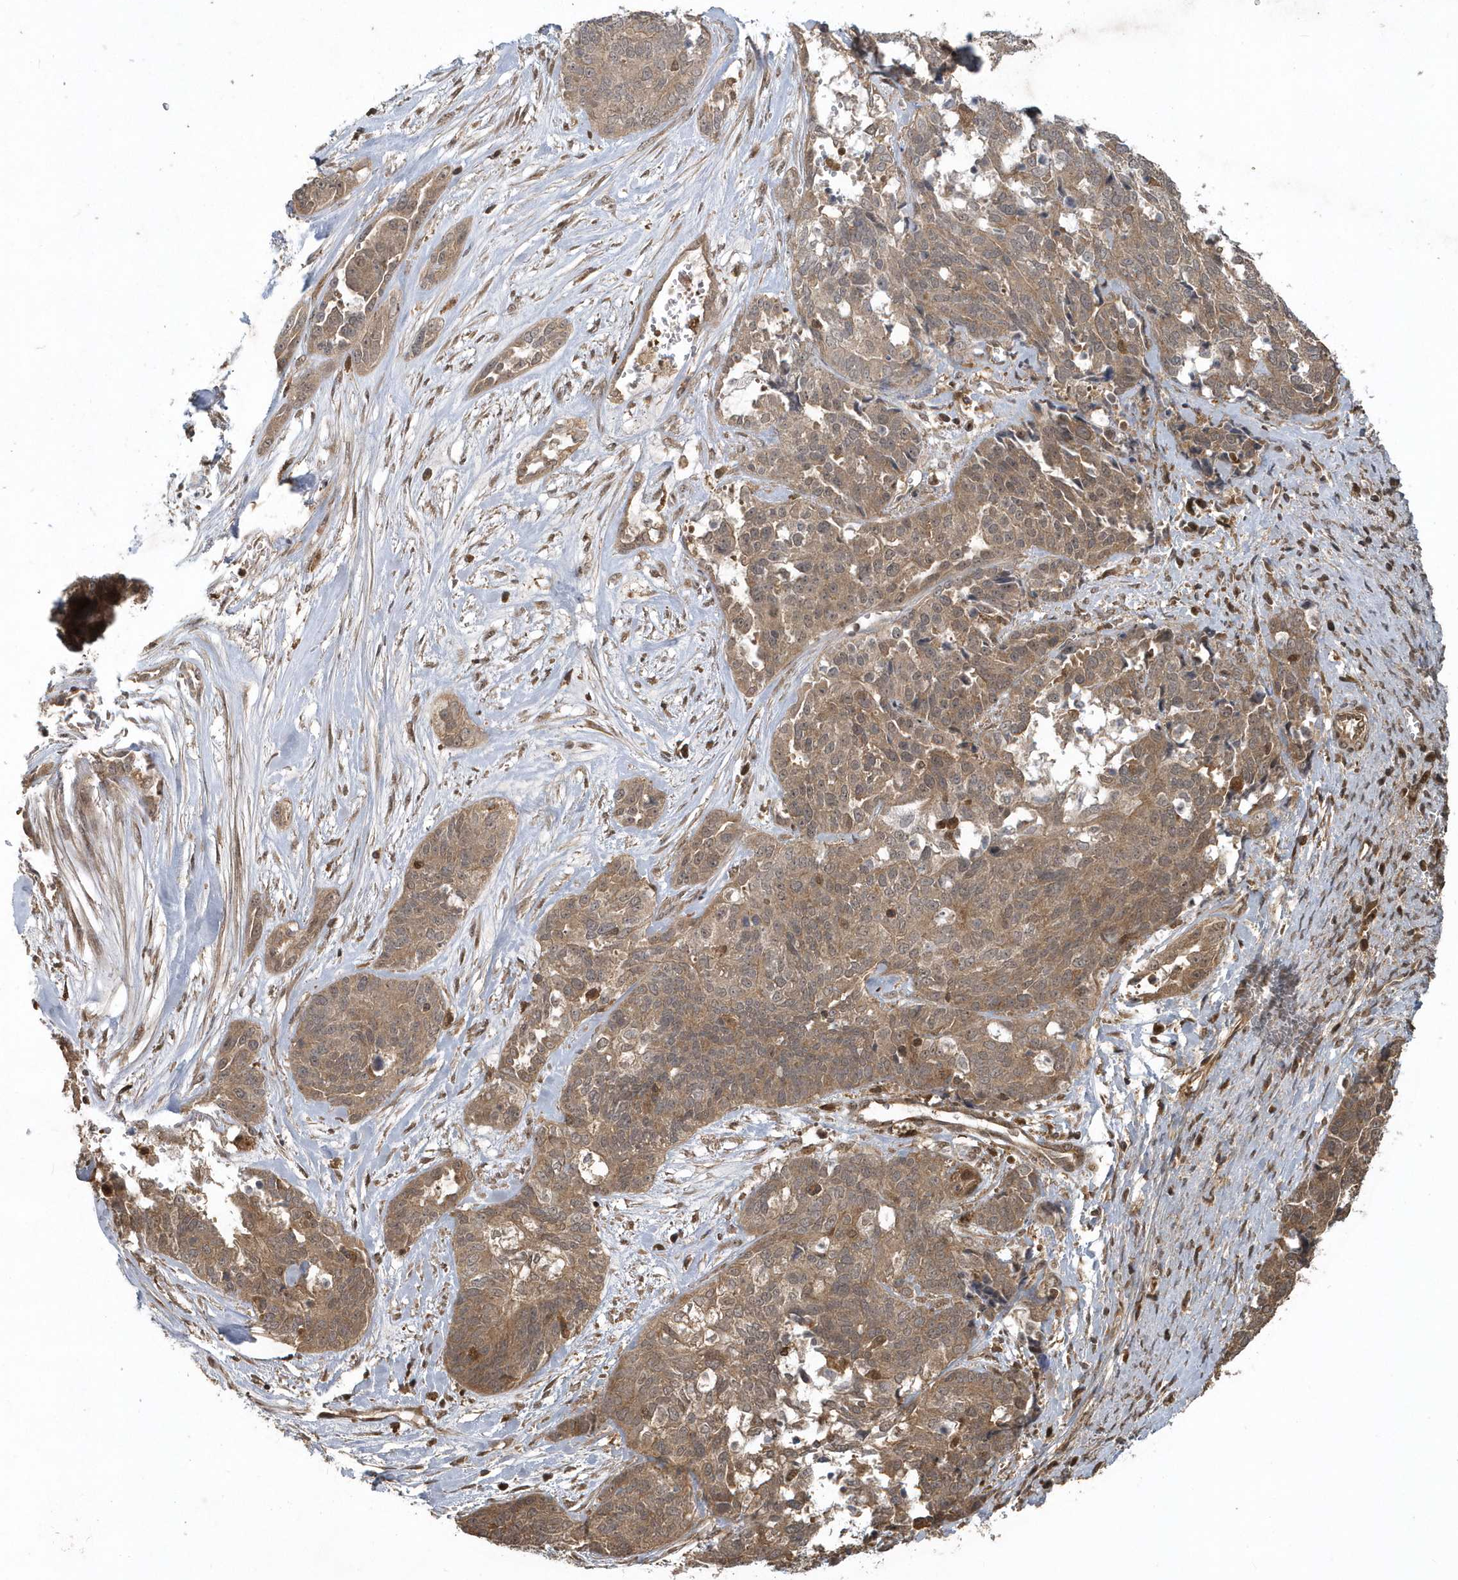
{"staining": {"intensity": "moderate", "quantity": ">75%", "location": "cytoplasmic/membranous"}, "tissue": "ovarian cancer", "cell_type": "Tumor cells", "image_type": "cancer", "snomed": [{"axis": "morphology", "description": "Cystadenocarcinoma, serous, NOS"}, {"axis": "topography", "description": "Ovary"}], "caption": "Ovarian cancer stained for a protein (brown) displays moderate cytoplasmic/membranous positive staining in approximately >75% of tumor cells.", "gene": "LACC1", "patient": {"sex": "female", "age": 44}}